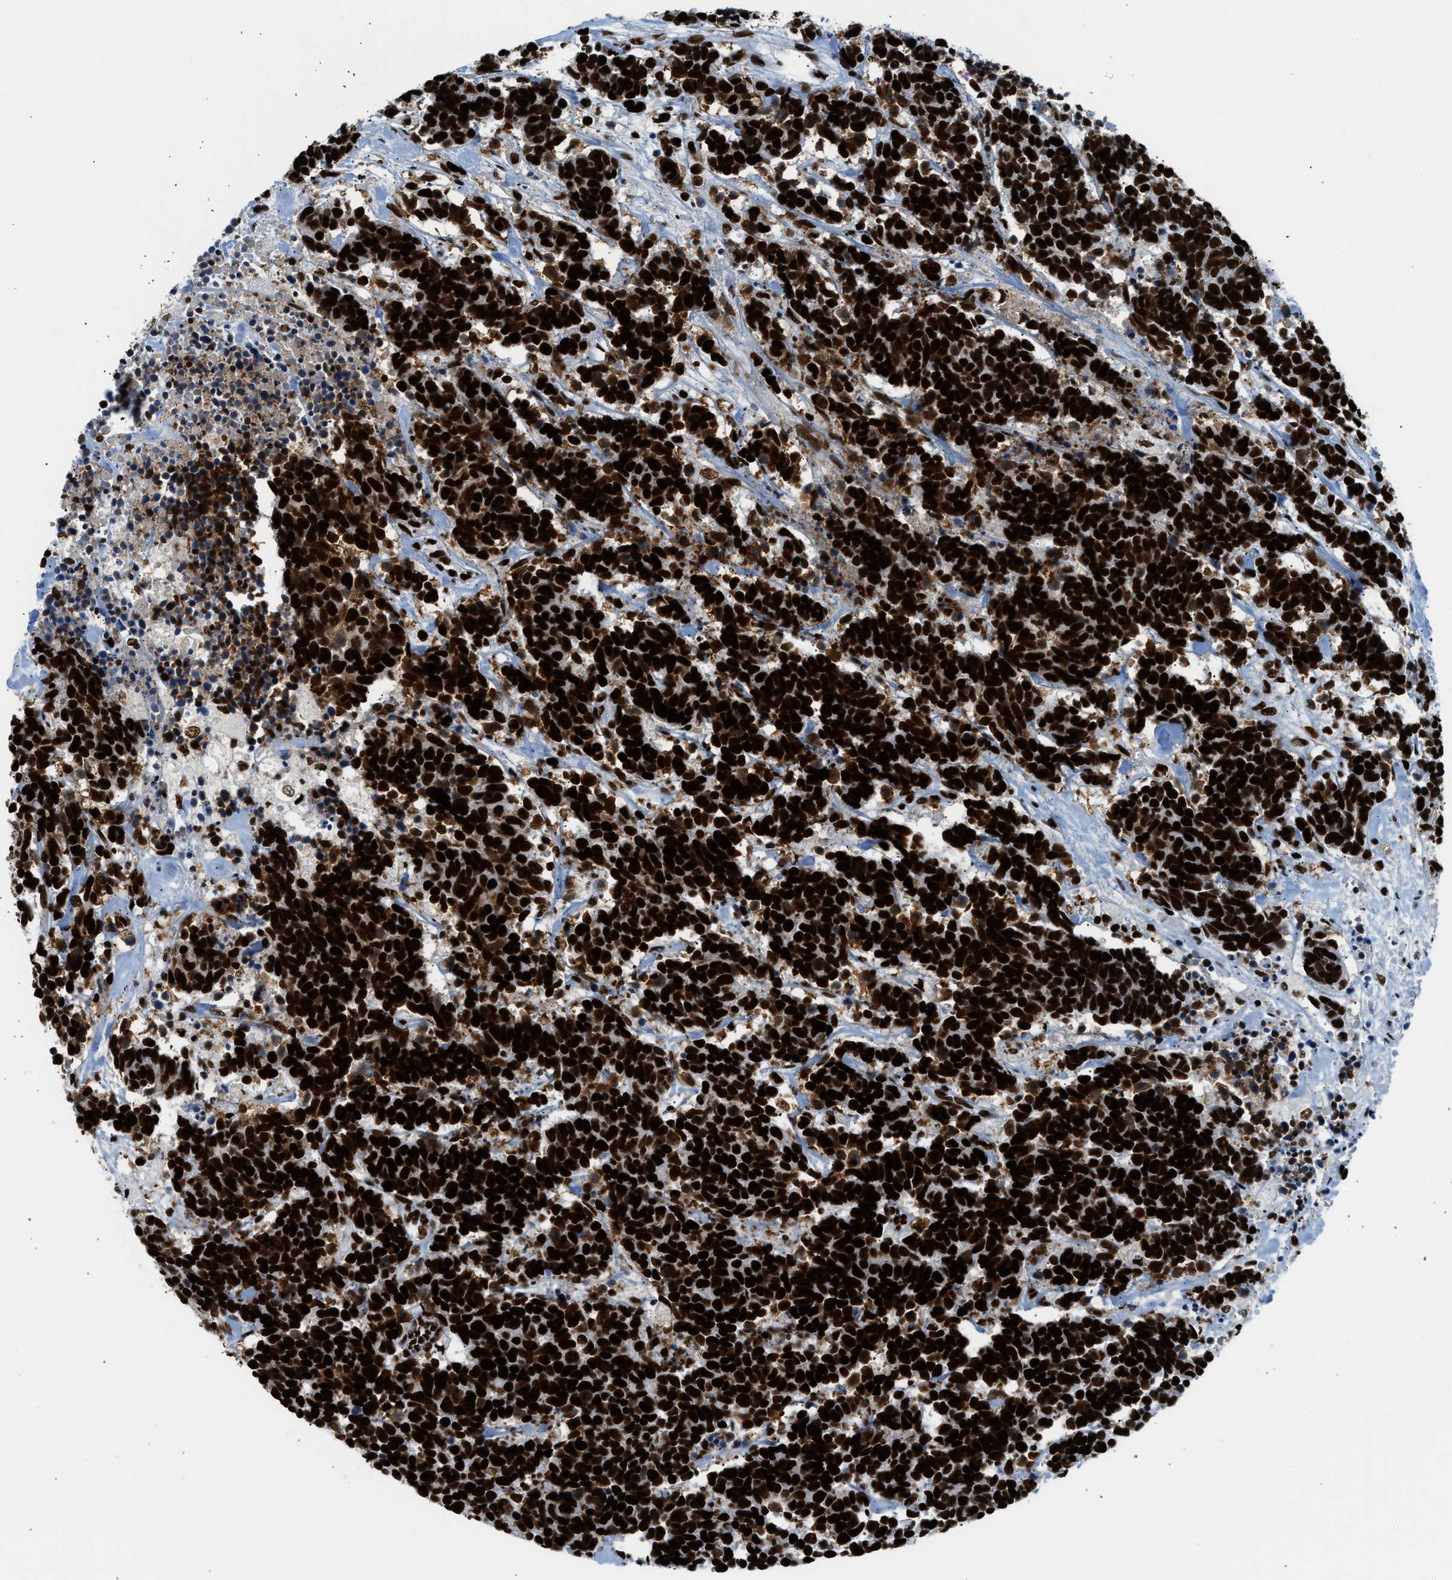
{"staining": {"intensity": "strong", "quantity": ">75%", "location": "nuclear"}, "tissue": "carcinoid", "cell_type": "Tumor cells", "image_type": "cancer", "snomed": [{"axis": "morphology", "description": "Carcinoma, NOS"}, {"axis": "morphology", "description": "Carcinoid, malignant, NOS"}, {"axis": "topography", "description": "Urinary bladder"}], "caption": "Immunohistochemistry (IHC) image of neoplastic tissue: human carcinoid stained using IHC displays high levels of strong protein expression localized specifically in the nuclear of tumor cells, appearing as a nuclear brown color.", "gene": "PIF1", "patient": {"sex": "male", "age": 57}}